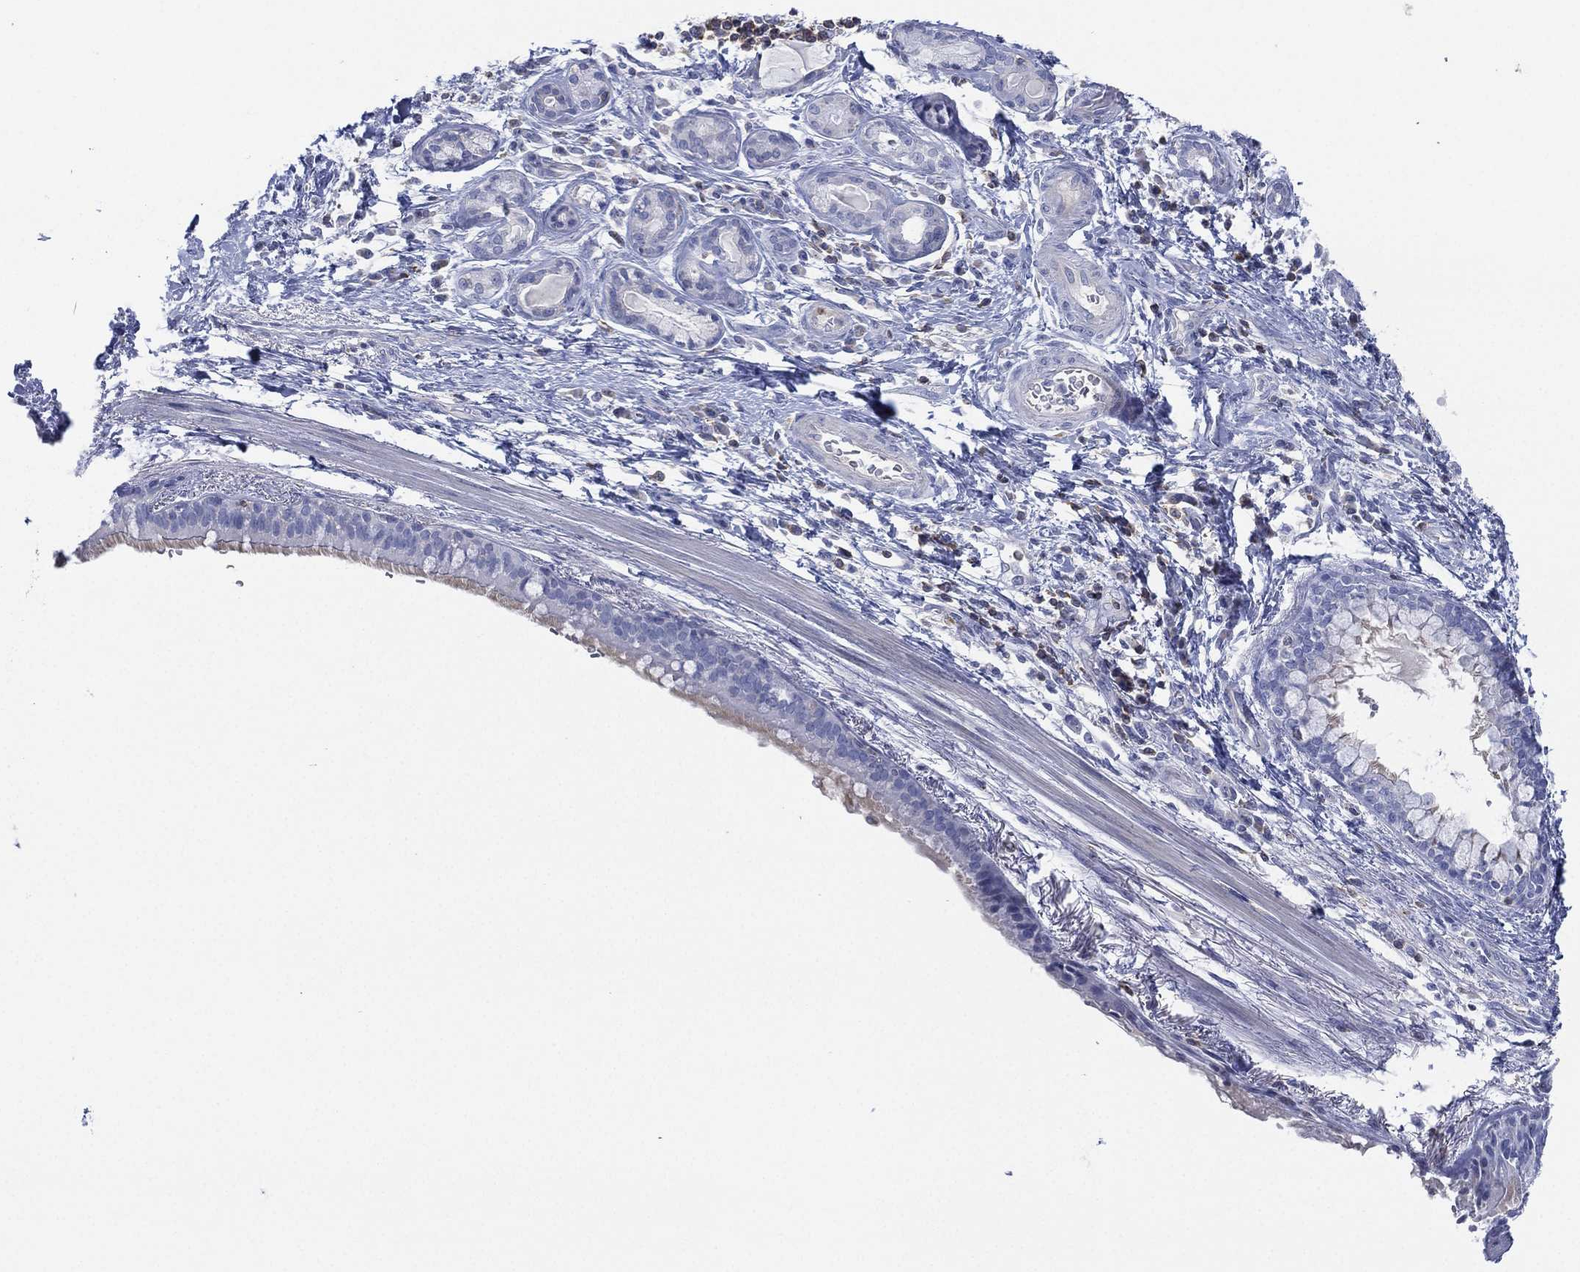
{"staining": {"intensity": "negative", "quantity": "none", "location": "none"}, "tissue": "bronchus", "cell_type": "Respiratory epithelial cells", "image_type": "normal", "snomed": [{"axis": "morphology", "description": "Normal tissue, NOS"}, {"axis": "morphology", "description": "Squamous cell carcinoma, NOS"}, {"axis": "topography", "description": "Bronchus"}, {"axis": "topography", "description": "Lung"}], "caption": "This is a photomicrograph of immunohistochemistry staining of normal bronchus, which shows no positivity in respiratory epithelial cells. The staining was performed using DAB to visualize the protein expression in brown, while the nuclei were stained in blue with hematoxylin (Magnification: 20x).", "gene": "SEPTIN1", "patient": {"sex": "male", "age": 69}}